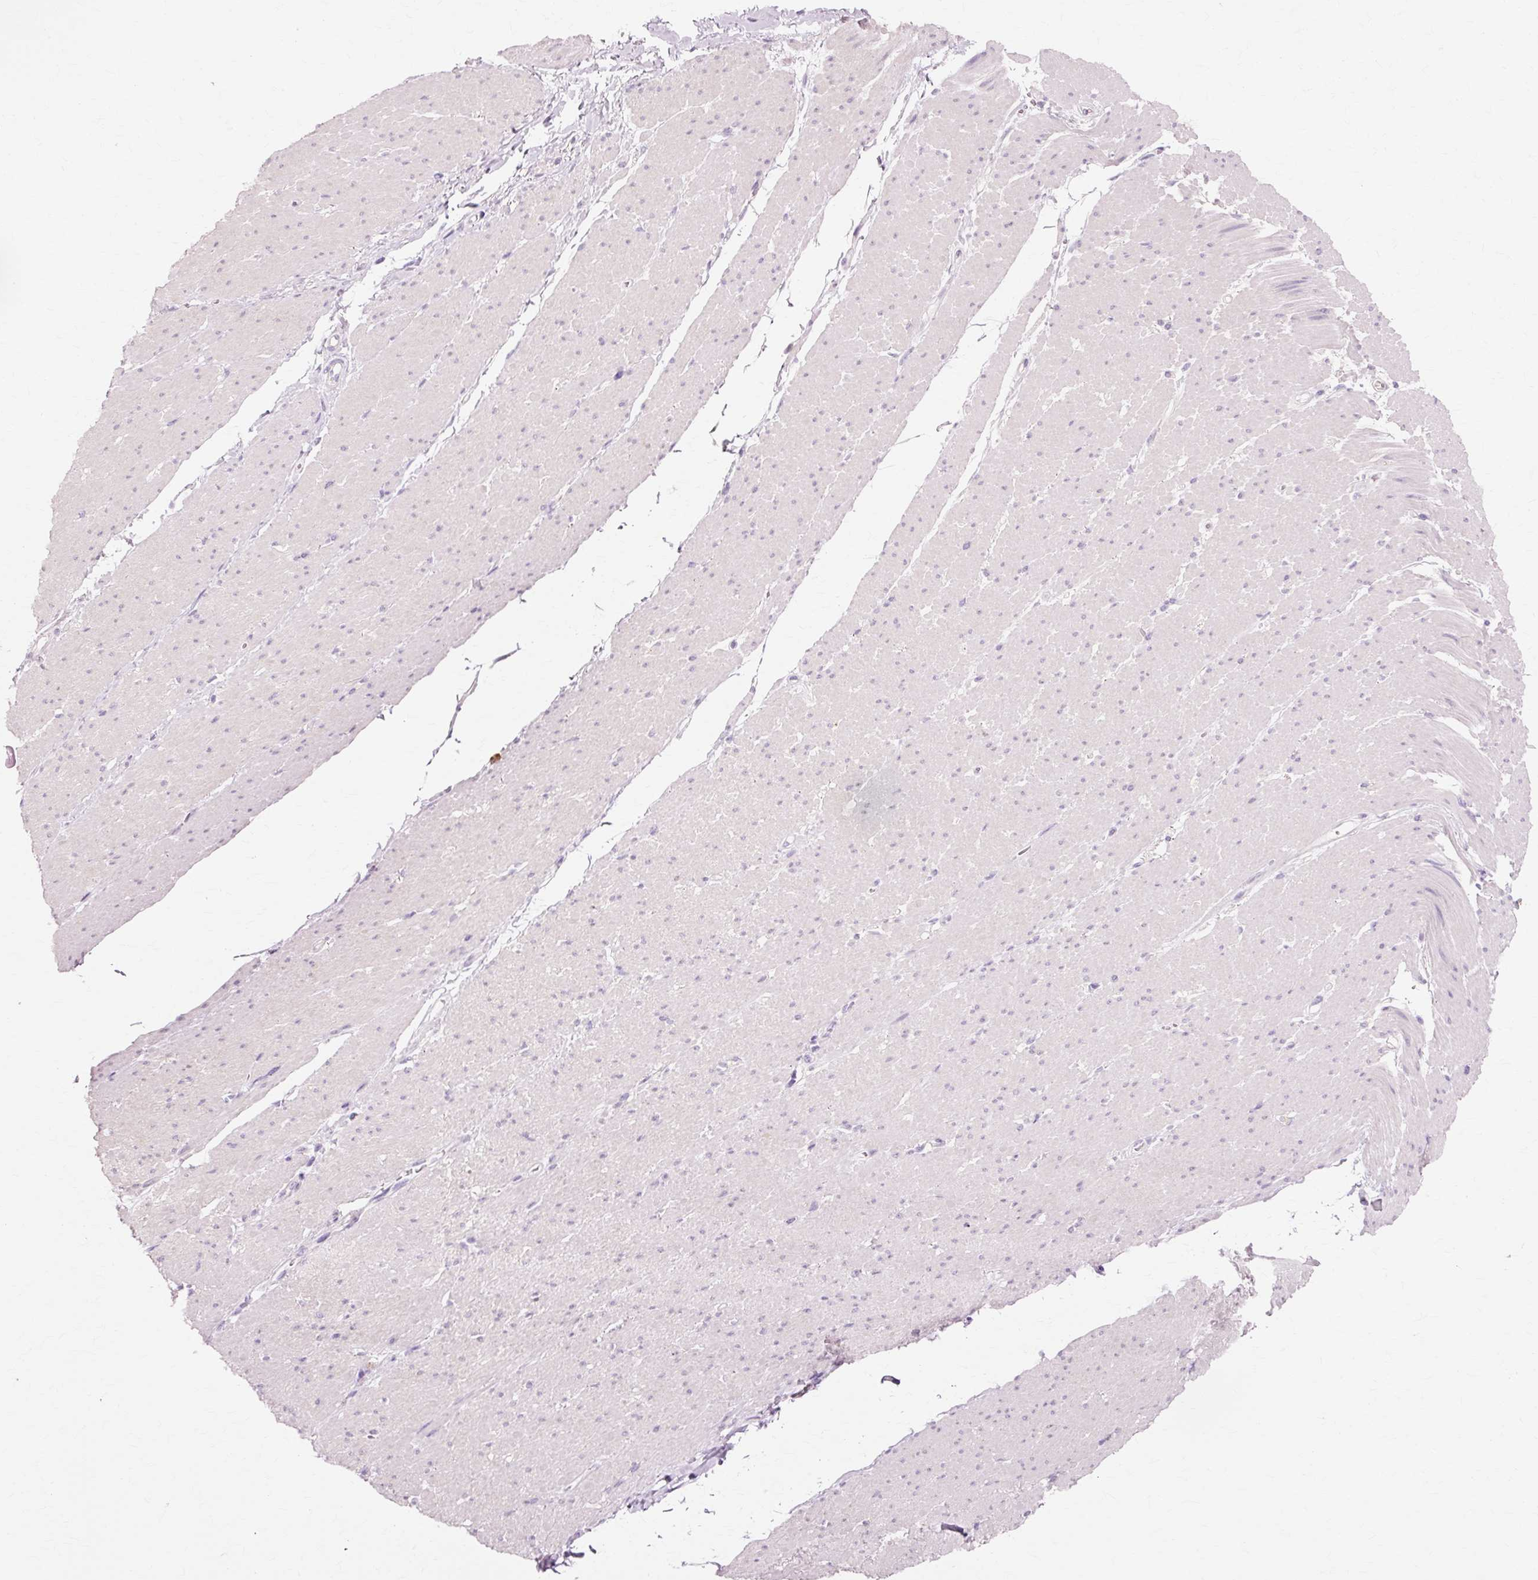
{"staining": {"intensity": "negative", "quantity": "none", "location": "none"}, "tissue": "smooth muscle", "cell_type": "Smooth muscle cells", "image_type": "normal", "snomed": [{"axis": "morphology", "description": "Normal tissue, NOS"}, {"axis": "topography", "description": "Smooth muscle"}, {"axis": "topography", "description": "Rectum"}], "caption": "Histopathology image shows no protein staining in smooth muscle cells of unremarkable smooth muscle. Brightfield microscopy of IHC stained with DAB (3,3'-diaminobenzidine) (brown) and hematoxylin (blue), captured at high magnification.", "gene": "VN1R2", "patient": {"sex": "male", "age": 53}}